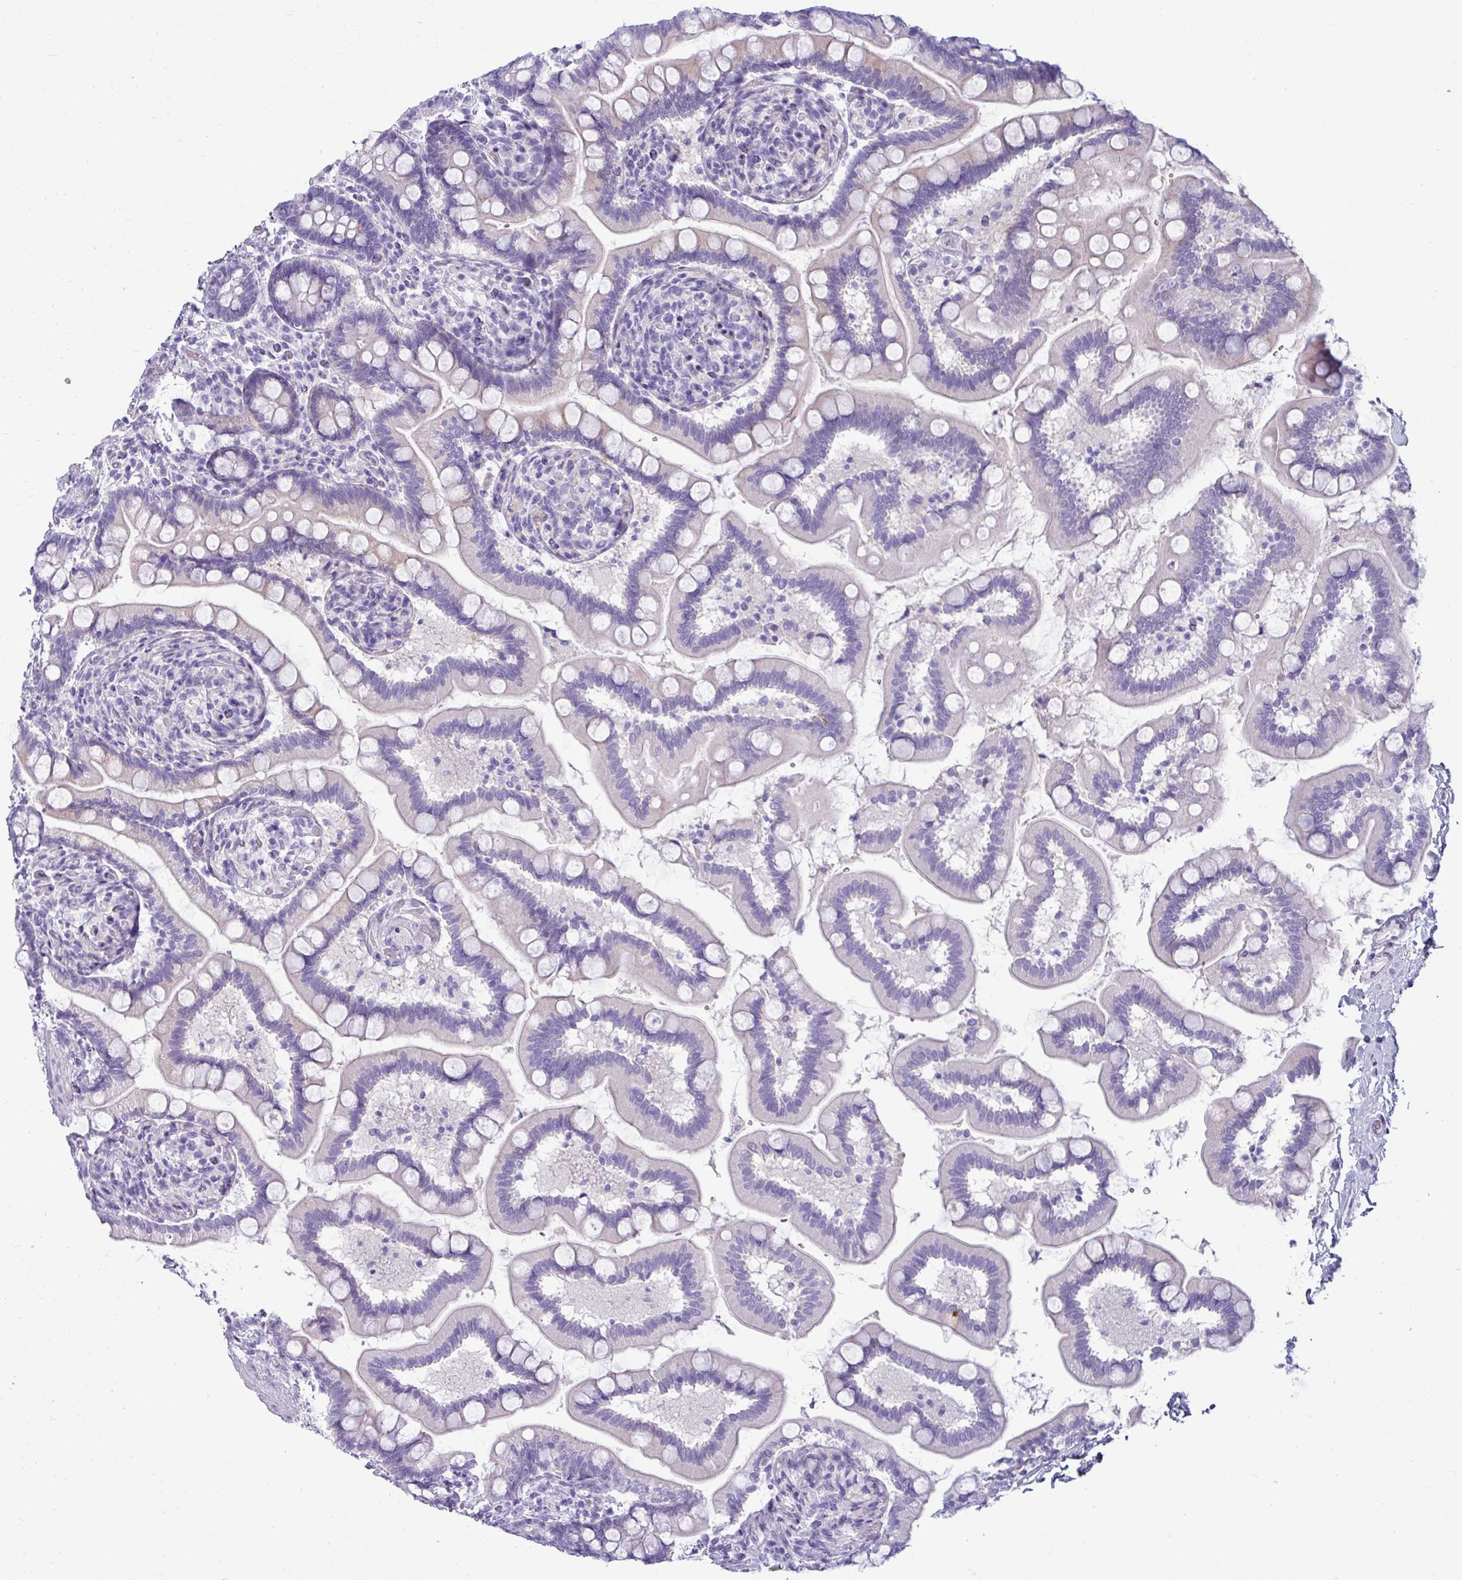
{"staining": {"intensity": "weak", "quantity": "25%-75%", "location": "cytoplasmic/membranous"}, "tissue": "small intestine", "cell_type": "Glandular cells", "image_type": "normal", "snomed": [{"axis": "morphology", "description": "Normal tissue, NOS"}, {"axis": "topography", "description": "Small intestine"}], "caption": "Protein staining demonstrates weak cytoplasmic/membranous expression in about 25%-75% of glandular cells in unremarkable small intestine.", "gene": "VCX2", "patient": {"sex": "female", "age": 64}}